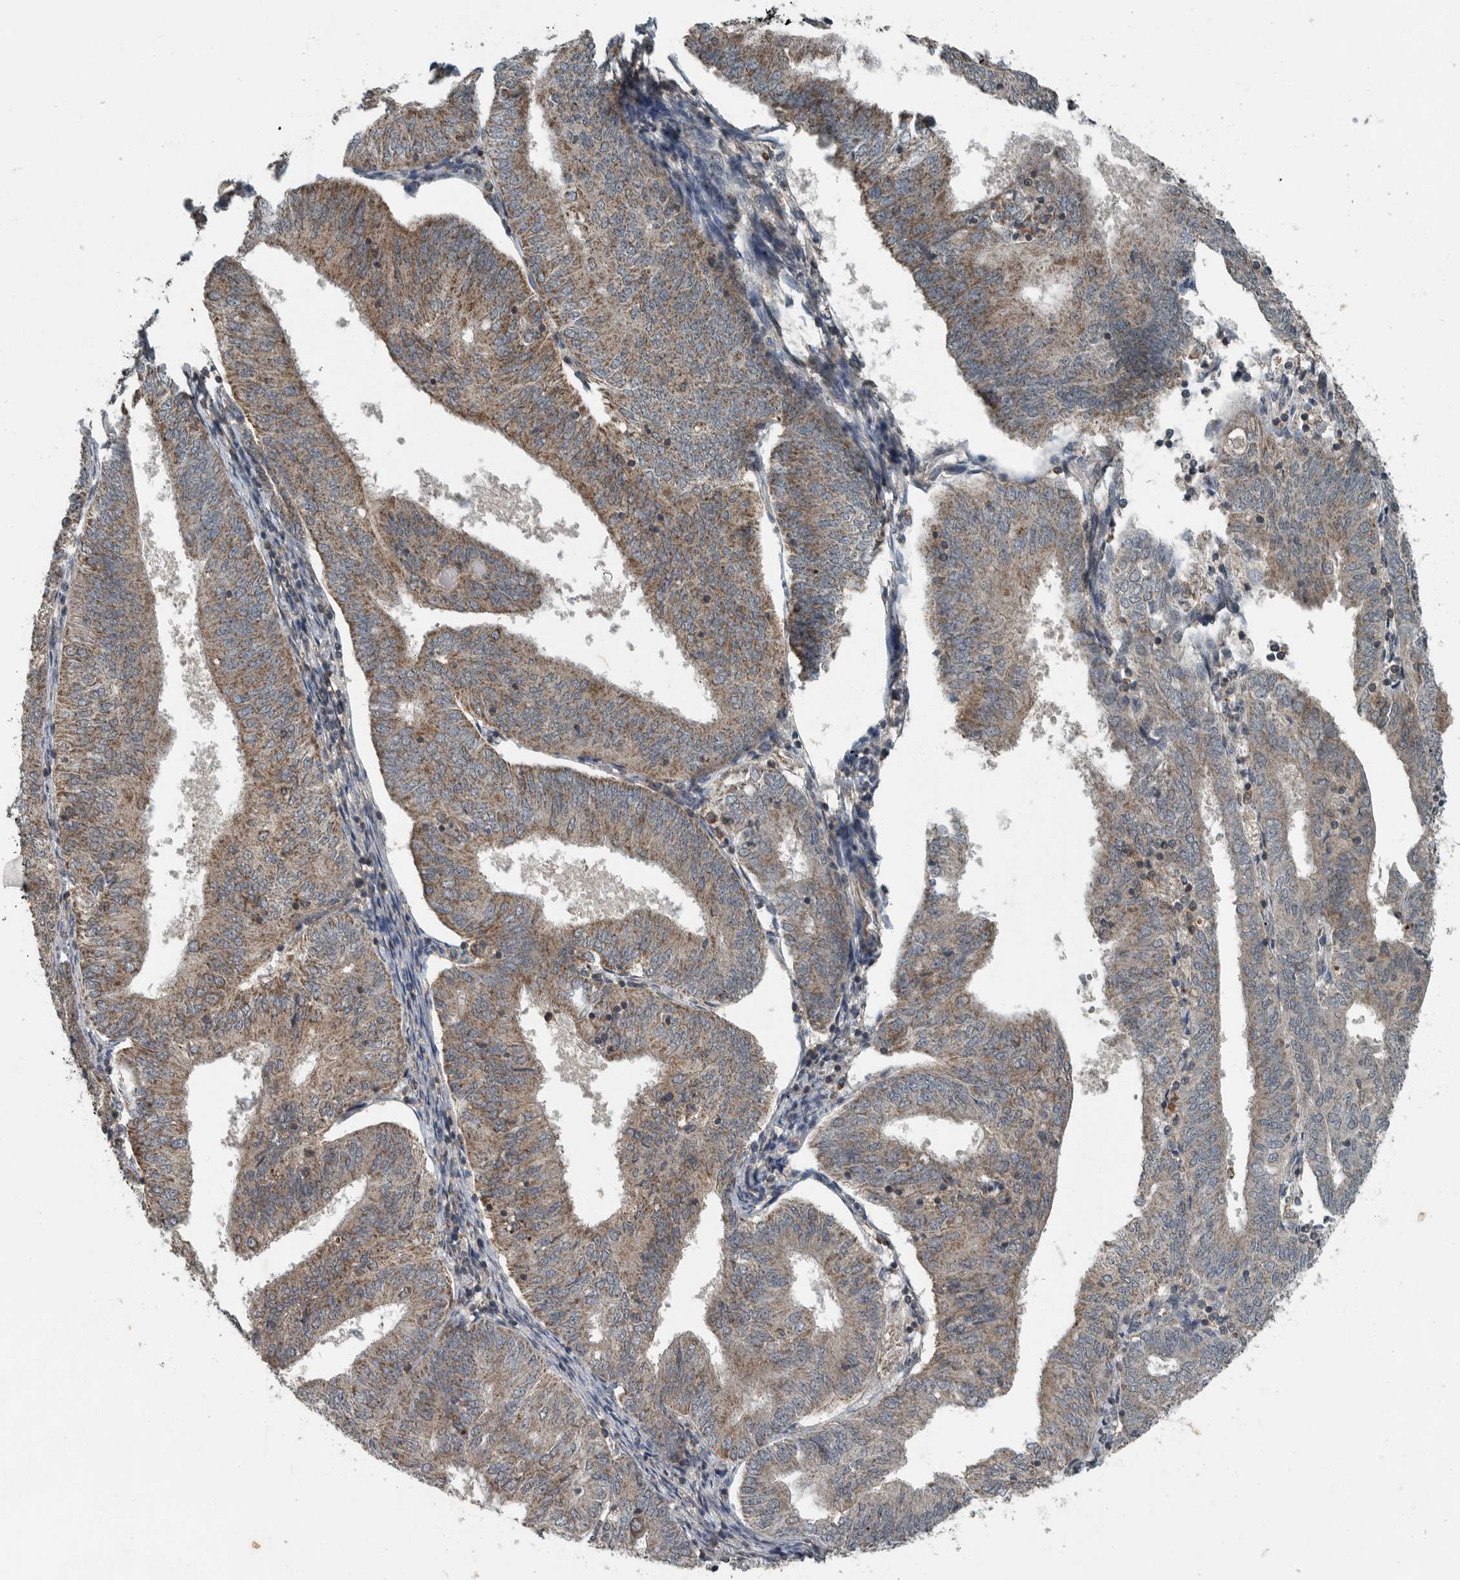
{"staining": {"intensity": "weak", "quantity": ">75%", "location": "cytoplasmic/membranous"}, "tissue": "endometrial cancer", "cell_type": "Tumor cells", "image_type": "cancer", "snomed": [{"axis": "morphology", "description": "Adenocarcinoma, NOS"}, {"axis": "topography", "description": "Endometrium"}], "caption": "This image demonstrates immunohistochemistry (IHC) staining of human endometrial cancer (adenocarcinoma), with low weak cytoplasmic/membranous expression in approximately >75% of tumor cells.", "gene": "IL6ST", "patient": {"sex": "female", "age": 58}}